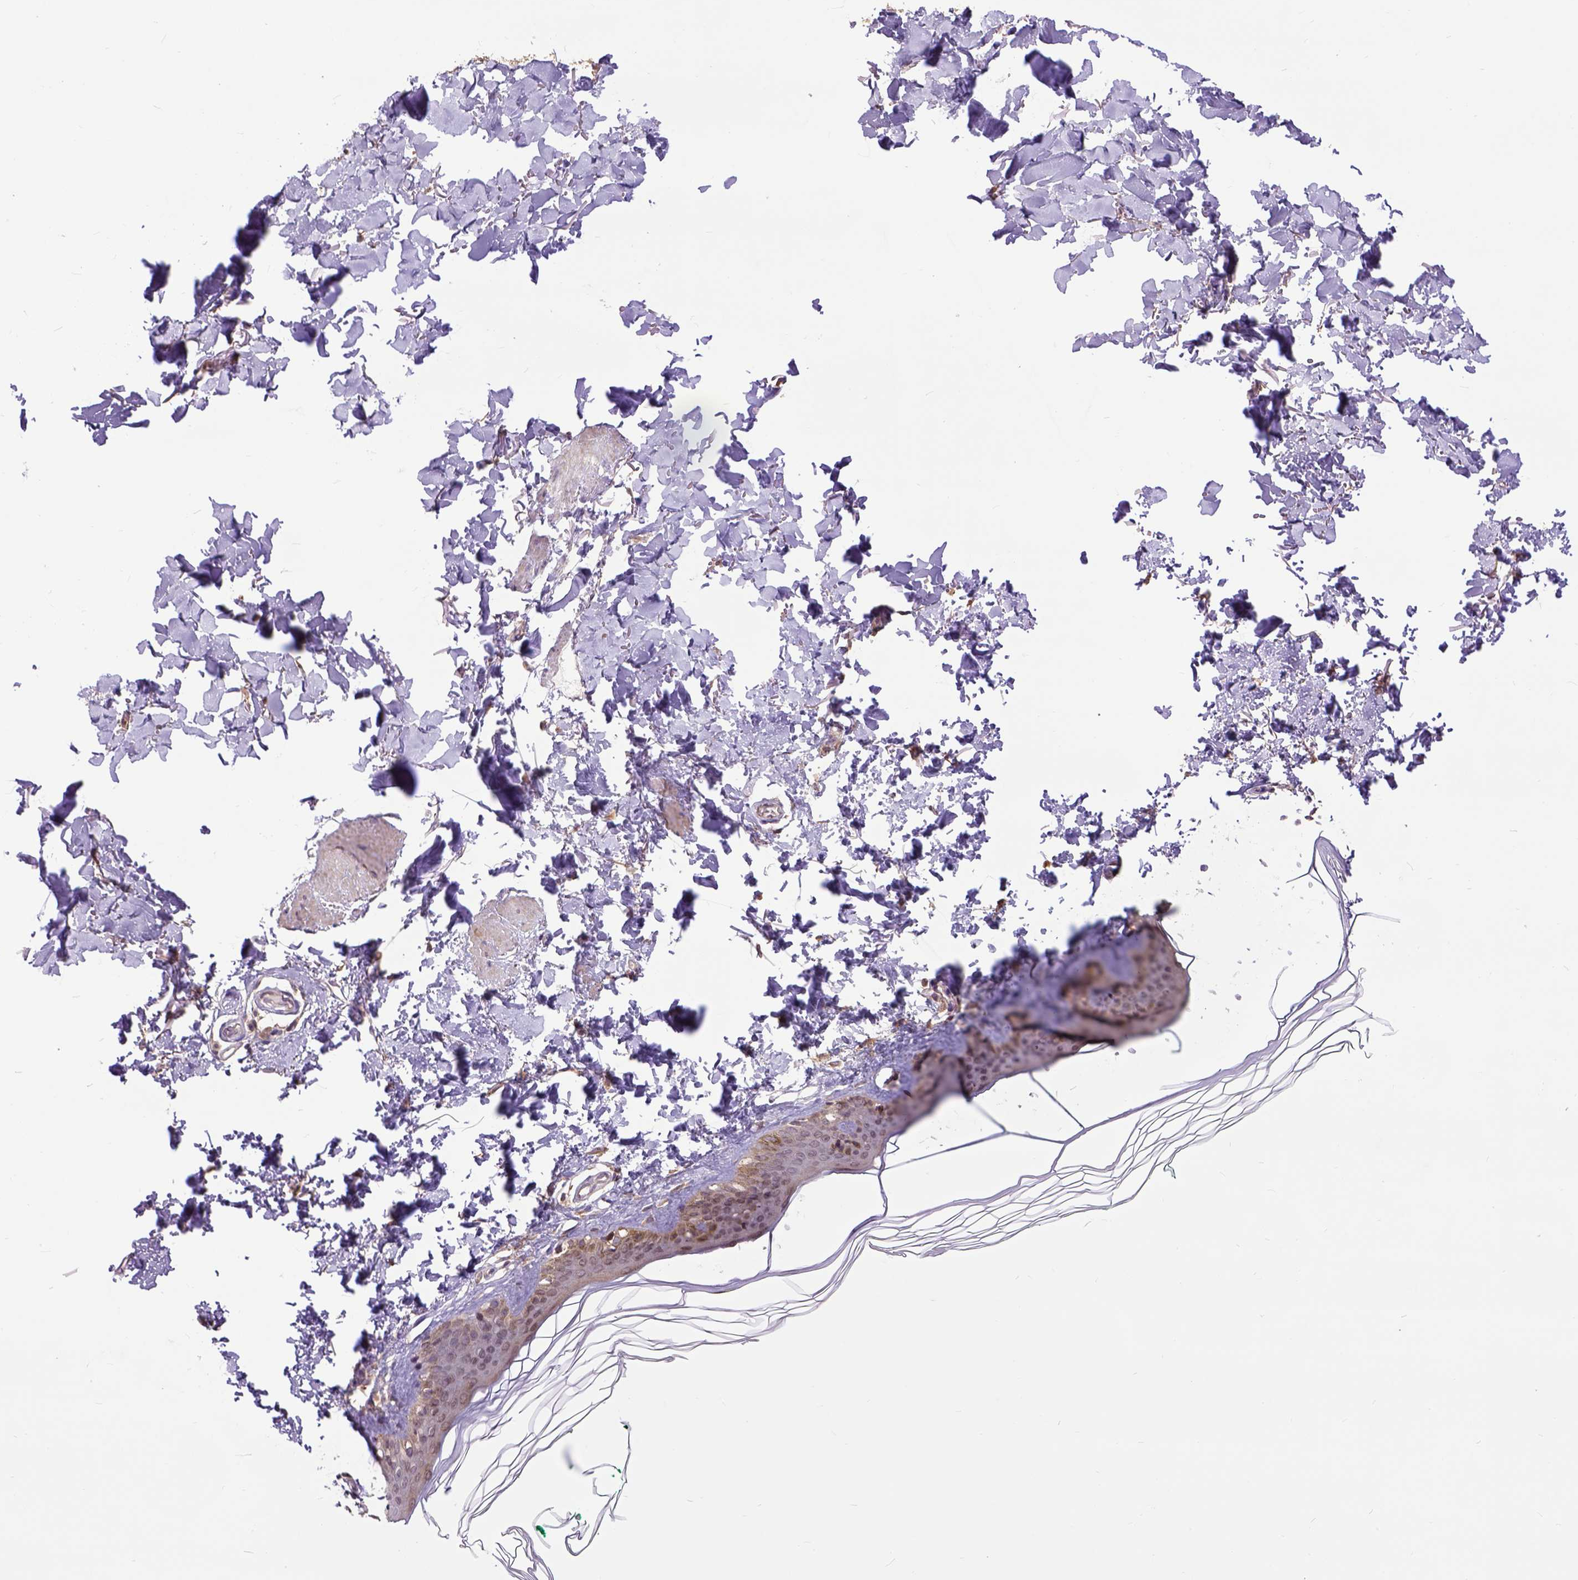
{"staining": {"intensity": "moderate", "quantity": ">75%", "location": "cytoplasmic/membranous"}, "tissue": "skin", "cell_type": "Fibroblasts", "image_type": "normal", "snomed": [{"axis": "morphology", "description": "Normal tissue, NOS"}, {"axis": "topography", "description": "Skin"}, {"axis": "topography", "description": "Peripheral nerve tissue"}], "caption": "Moderate cytoplasmic/membranous protein expression is seen in approximately >75% of fibroblasts in skin. The staining was performed using DAB, with brown indicating positive protein expression. Nuclei are stained blue with hematoxylin.", "gene": "ARL1", "patient": {"sex": "female", "age": 45}}